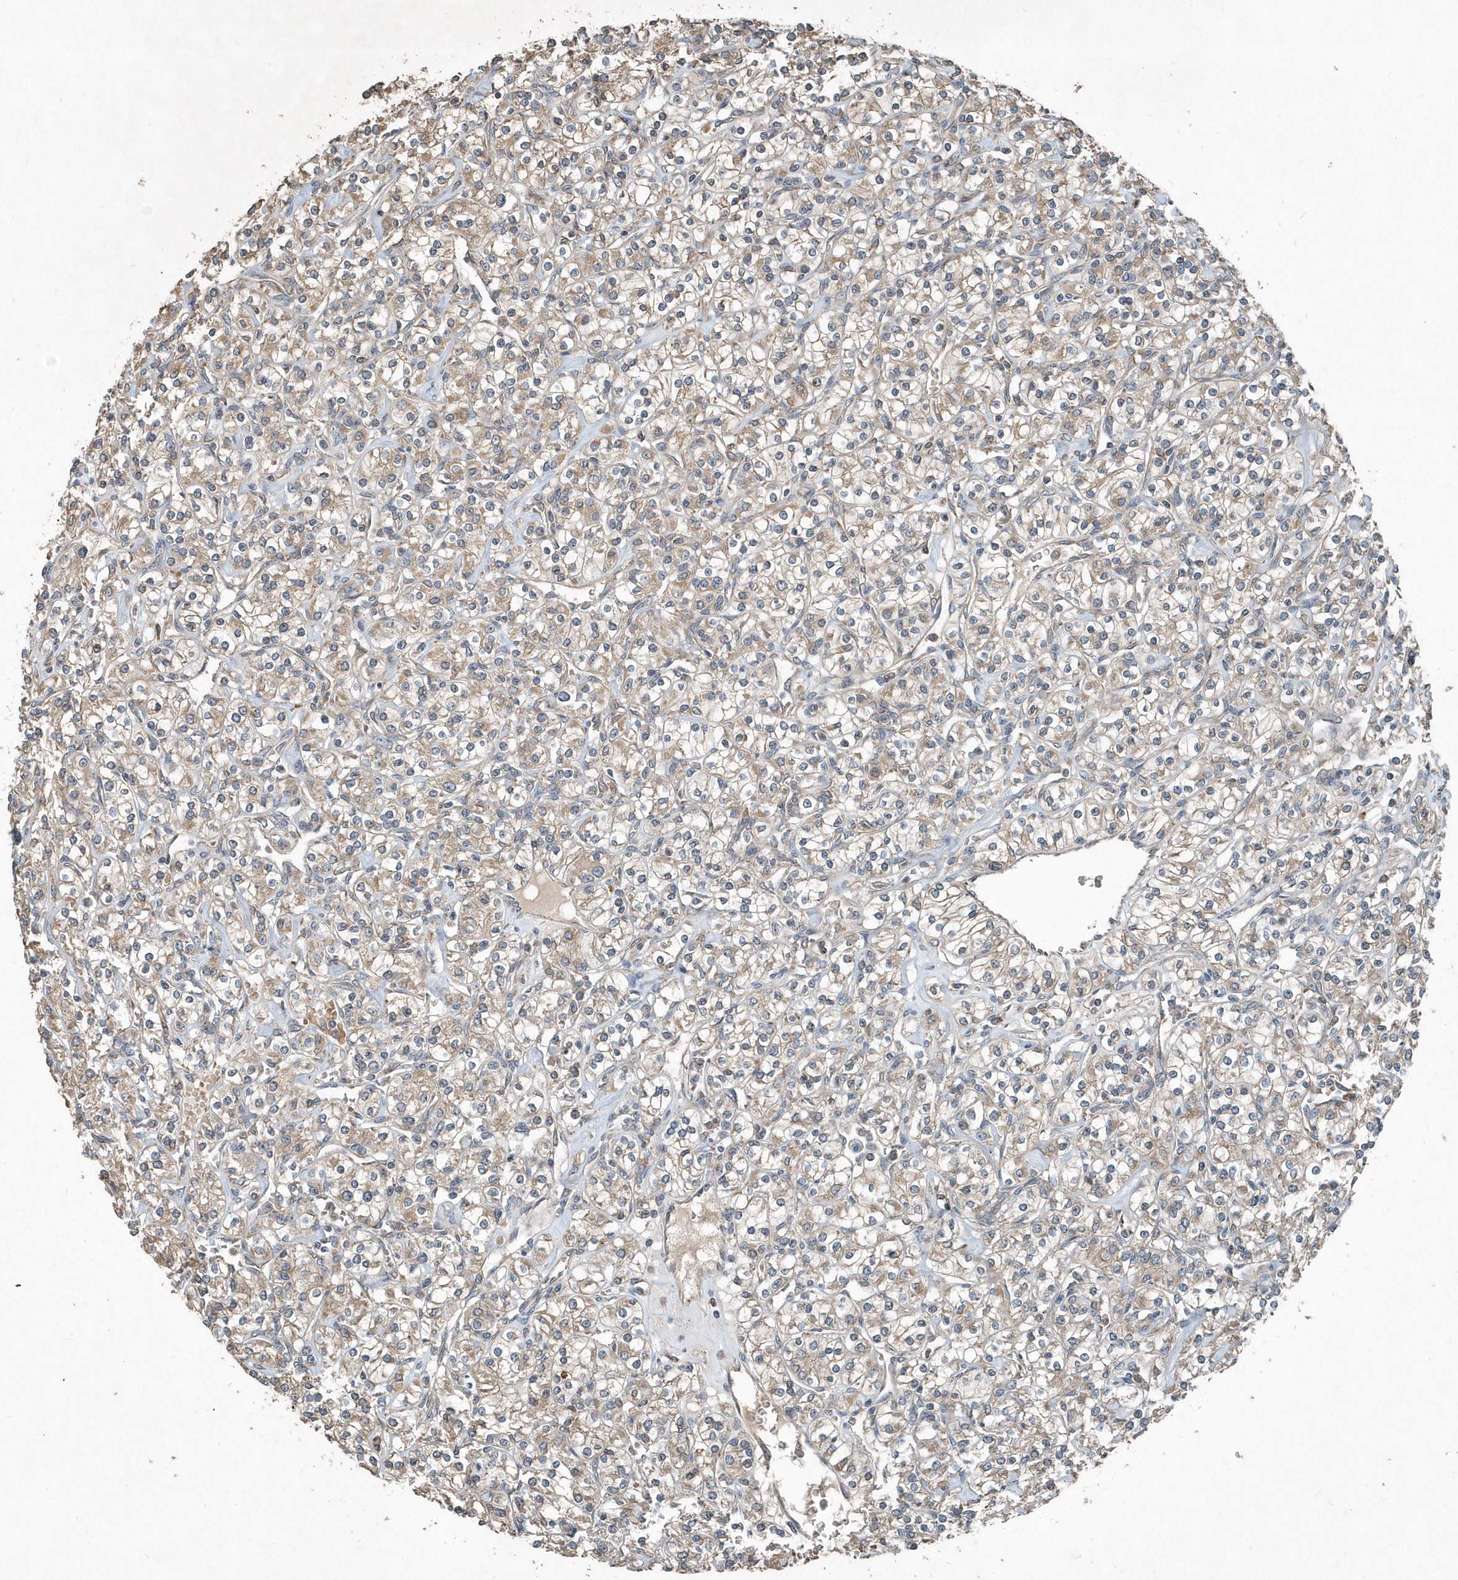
{"staining": {"intensity": "weak", "quantity": "25%-75%", "location": "cytoplasmic/membranous"}, "tissue": "renal cancer", "cell_type": "Tumor cells", "image_type": "cancer", "snomed": [{"axis": "morphology", "description": "Adenocarcinoma, NOS"}, {"axis": "topography", "description": "Kidney"}], "caption": "Human renal cancer (adenocarcinoma) stained with a protein marker exhibits weak staining in tumor cells.", "gene": "SCFD2", "patient": {"sex": "male", "age": 77}}